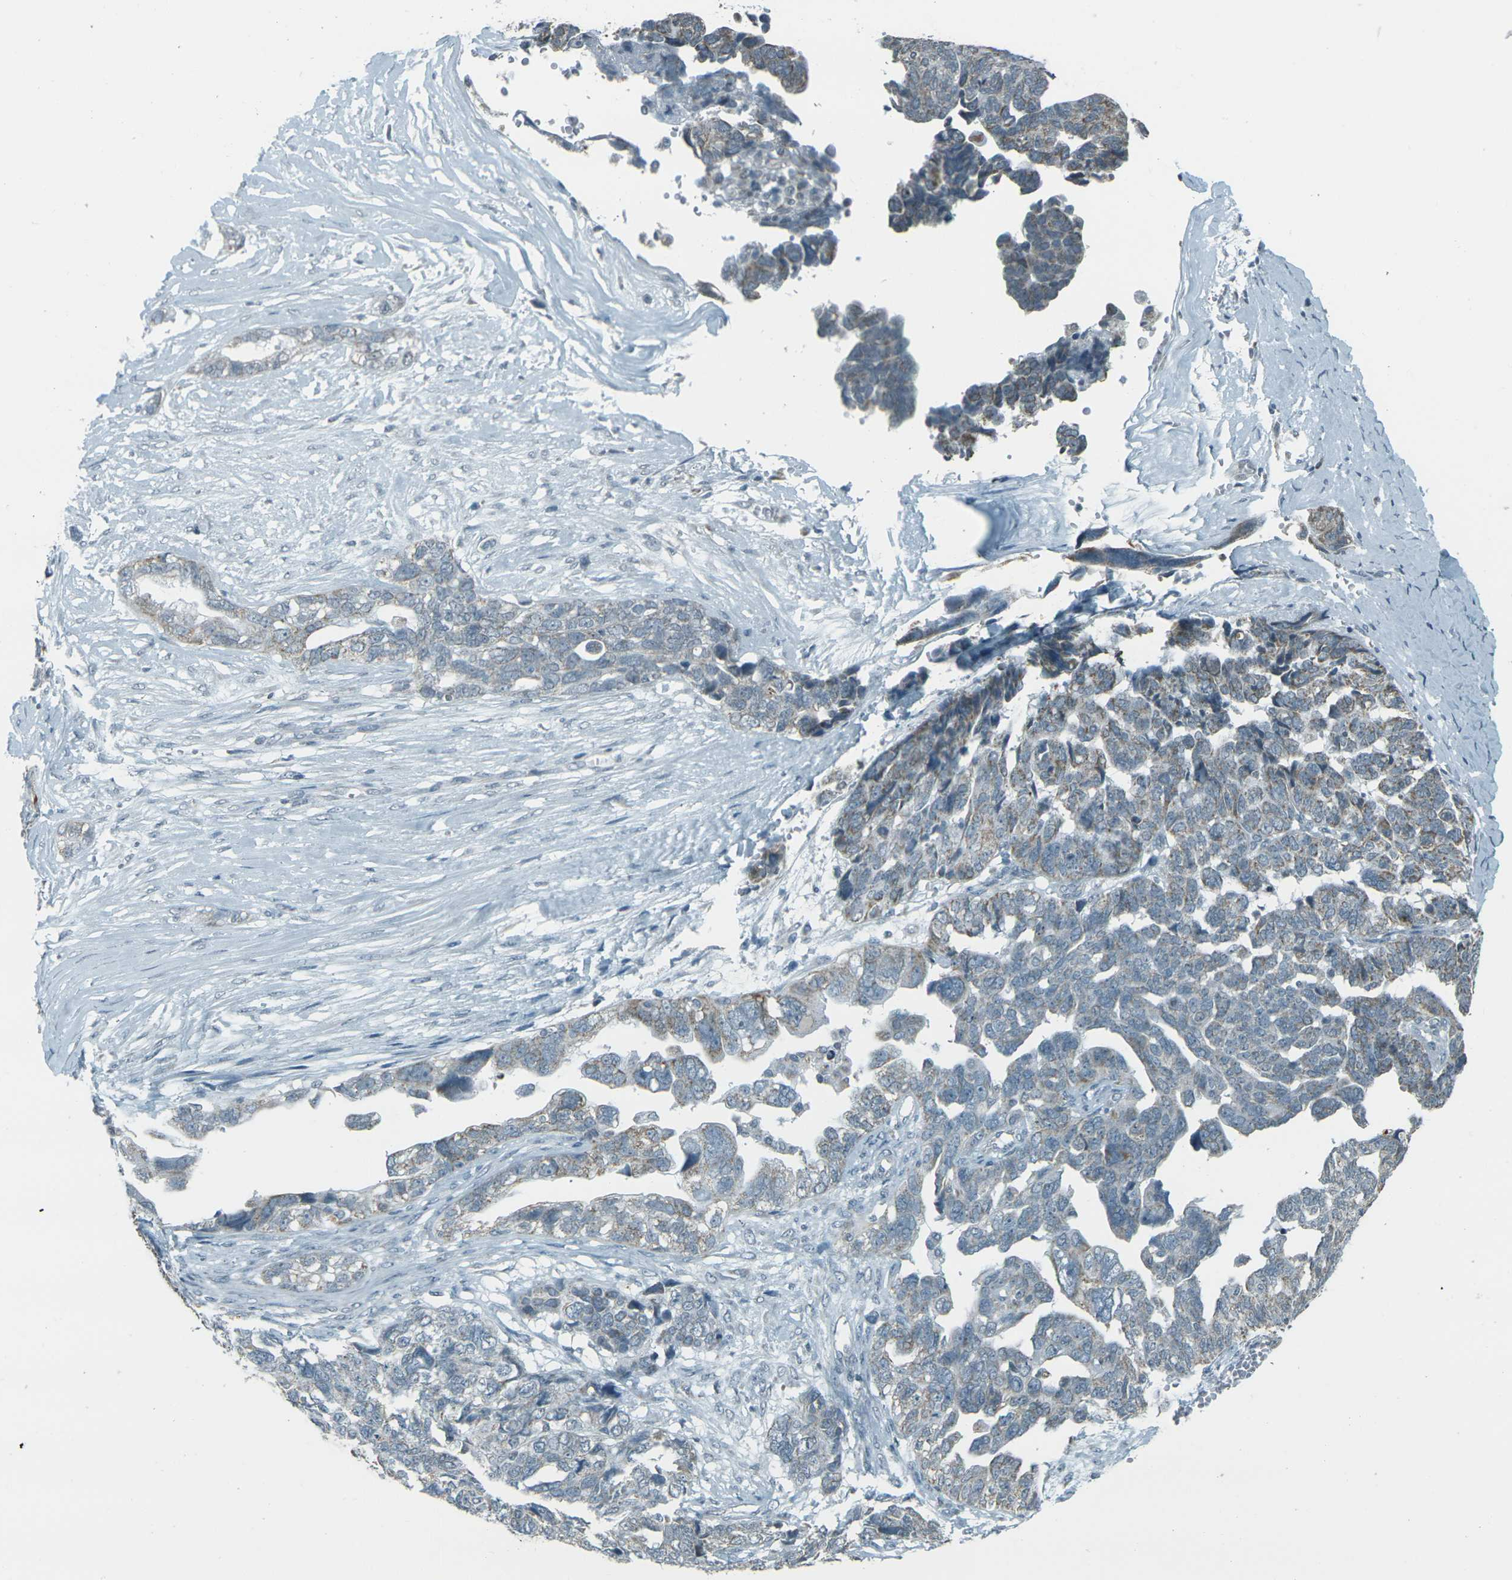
{"staining": {"intensity": "moderate", "quantity": "<25%", "location": "cytoplasmic/membranous"}, "tissue": "ovarian cancer", "cell_type": "Tumor cells", "image_type": "cancer", "snomed": [{"axis": "morphology", "description": "Cystadenocarcinoma, serous, NOS"}, {"axis": "topography", "description": "Ovary"}], "caption": "Tumor cells reveal low levels of moderate cytoplasmic/membranous expression in approximately <25% of cells in human ovarian cancer. Immunohistochemistry stains the protein of interest in brown and the nuclei are stained blue.", "gene": "H2BC1", "patient": {"sex": "female", "age": 79}}